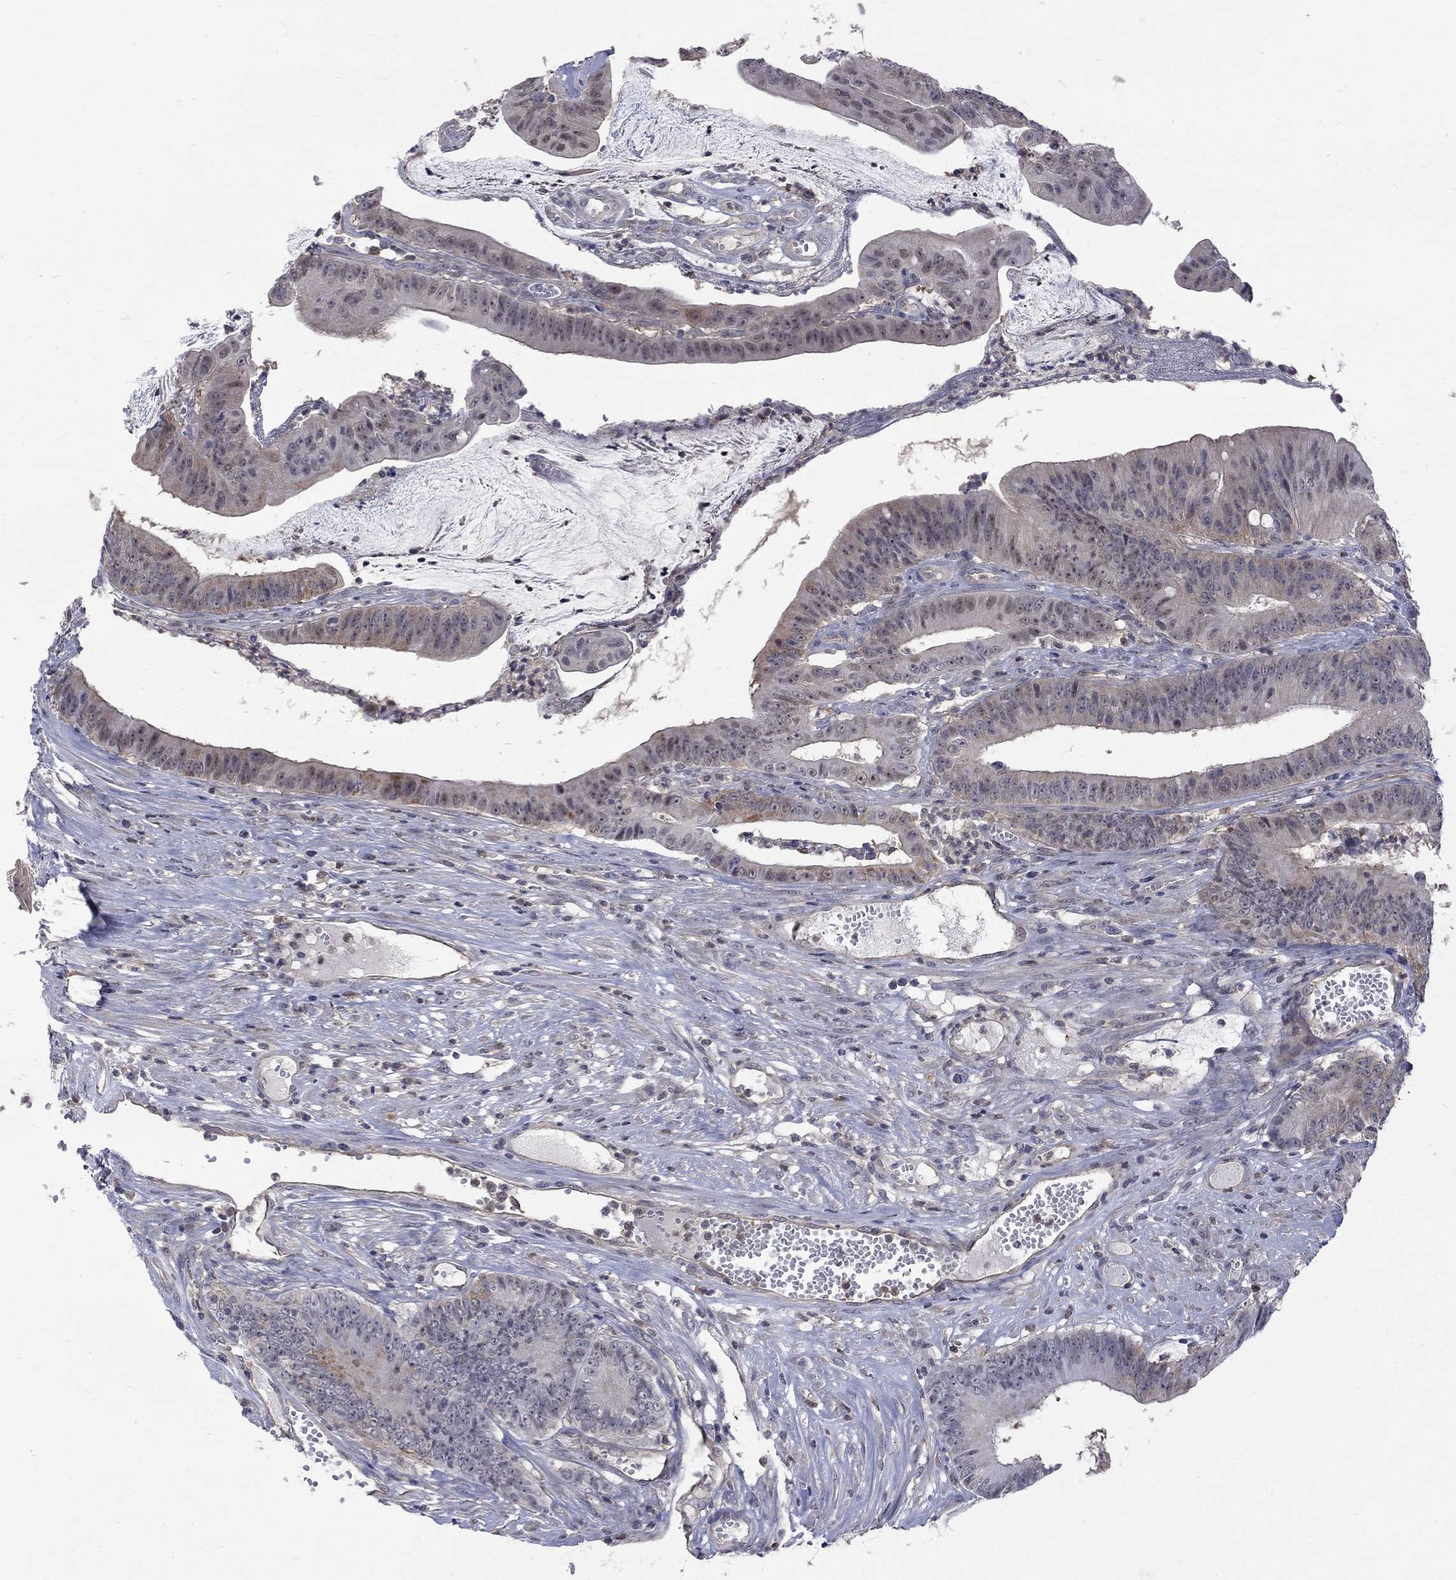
{"staining": {"intensity": "negative", "quantity": "none", "location": "none"}, "tissue": "colorectal cancer", "cell_type": "Tumor cells", "image_type": "cancer", "snomed": [{"axis": "morphology", "description": "Adenocarcinoma, NOS"}, {"axis": "topography", "description": "Colon"}], "caption": "Immunohistochemistry histopathology image of neoplastic tissue: human colorectal cancer (adenocarcinoma) stained with DAB (3,3'-diaminobenzidine) shows no significant protein positivity in tumor cells.", "gene": "HKDC1", "patient": {"sex": "female", "age": 69}}